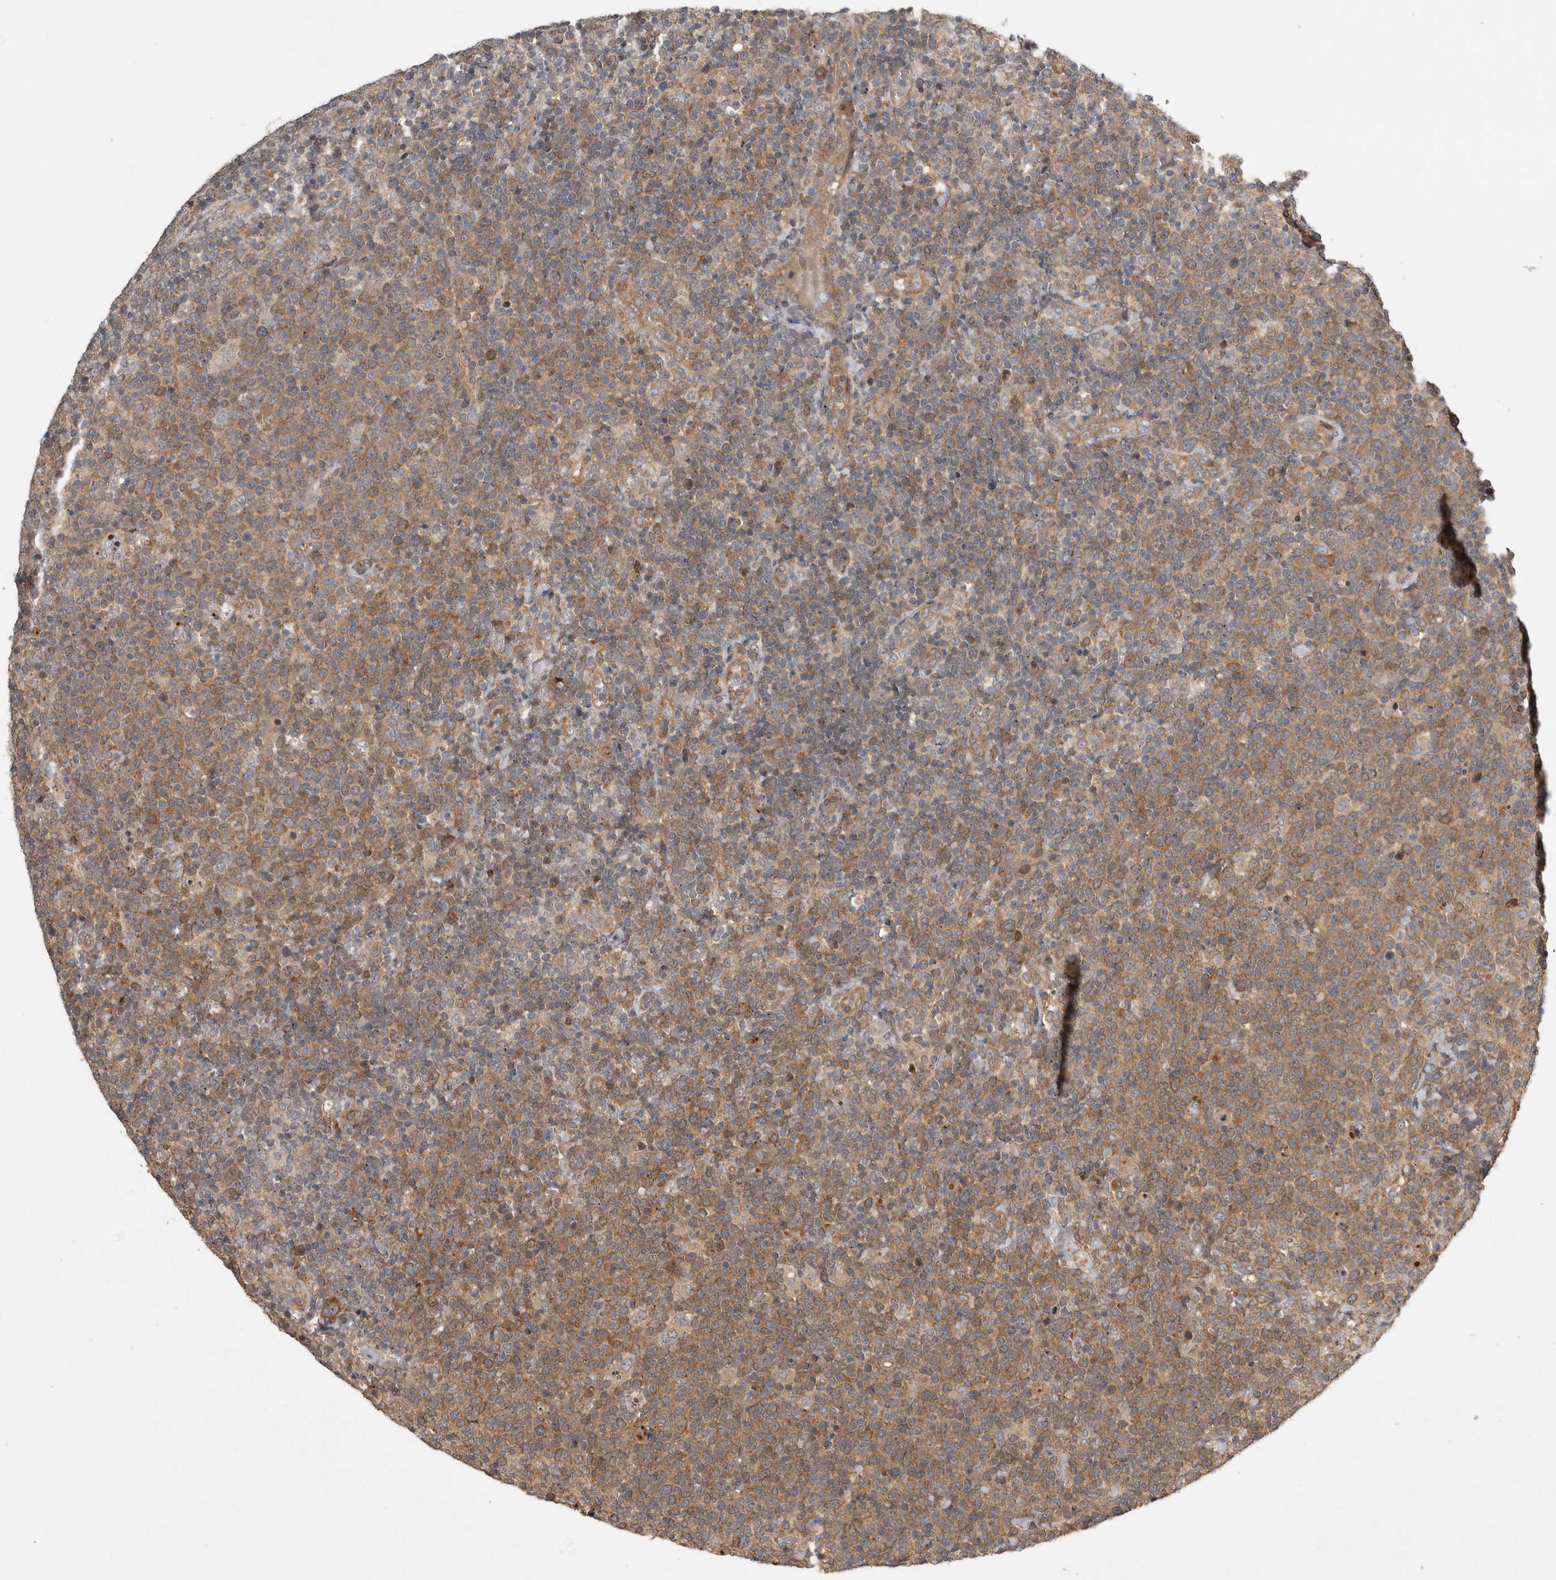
{"staining": {"intensity": "moderate", "quantity": ">75%", "location": "cytoplasmic/membranous"}, "tissue": "lymphoma", "cell_type": "Tumor cells", "image_type": "cancer", "snomed": [{"axis": "morphology", "description": "Malignant lymphoma, non-Hodgkin's type, High grade"}, {"axis": "topography", "description": "Lymph node"}], "caption": "This is a micrograph of immunohistochemistry (IHC) staining of lymphoma, which shows moderate expression in the cytoplasmic/membranous of tumor cells.", "gene": "TRMT61B", "patient": {"sex": "male", "age": 61}}